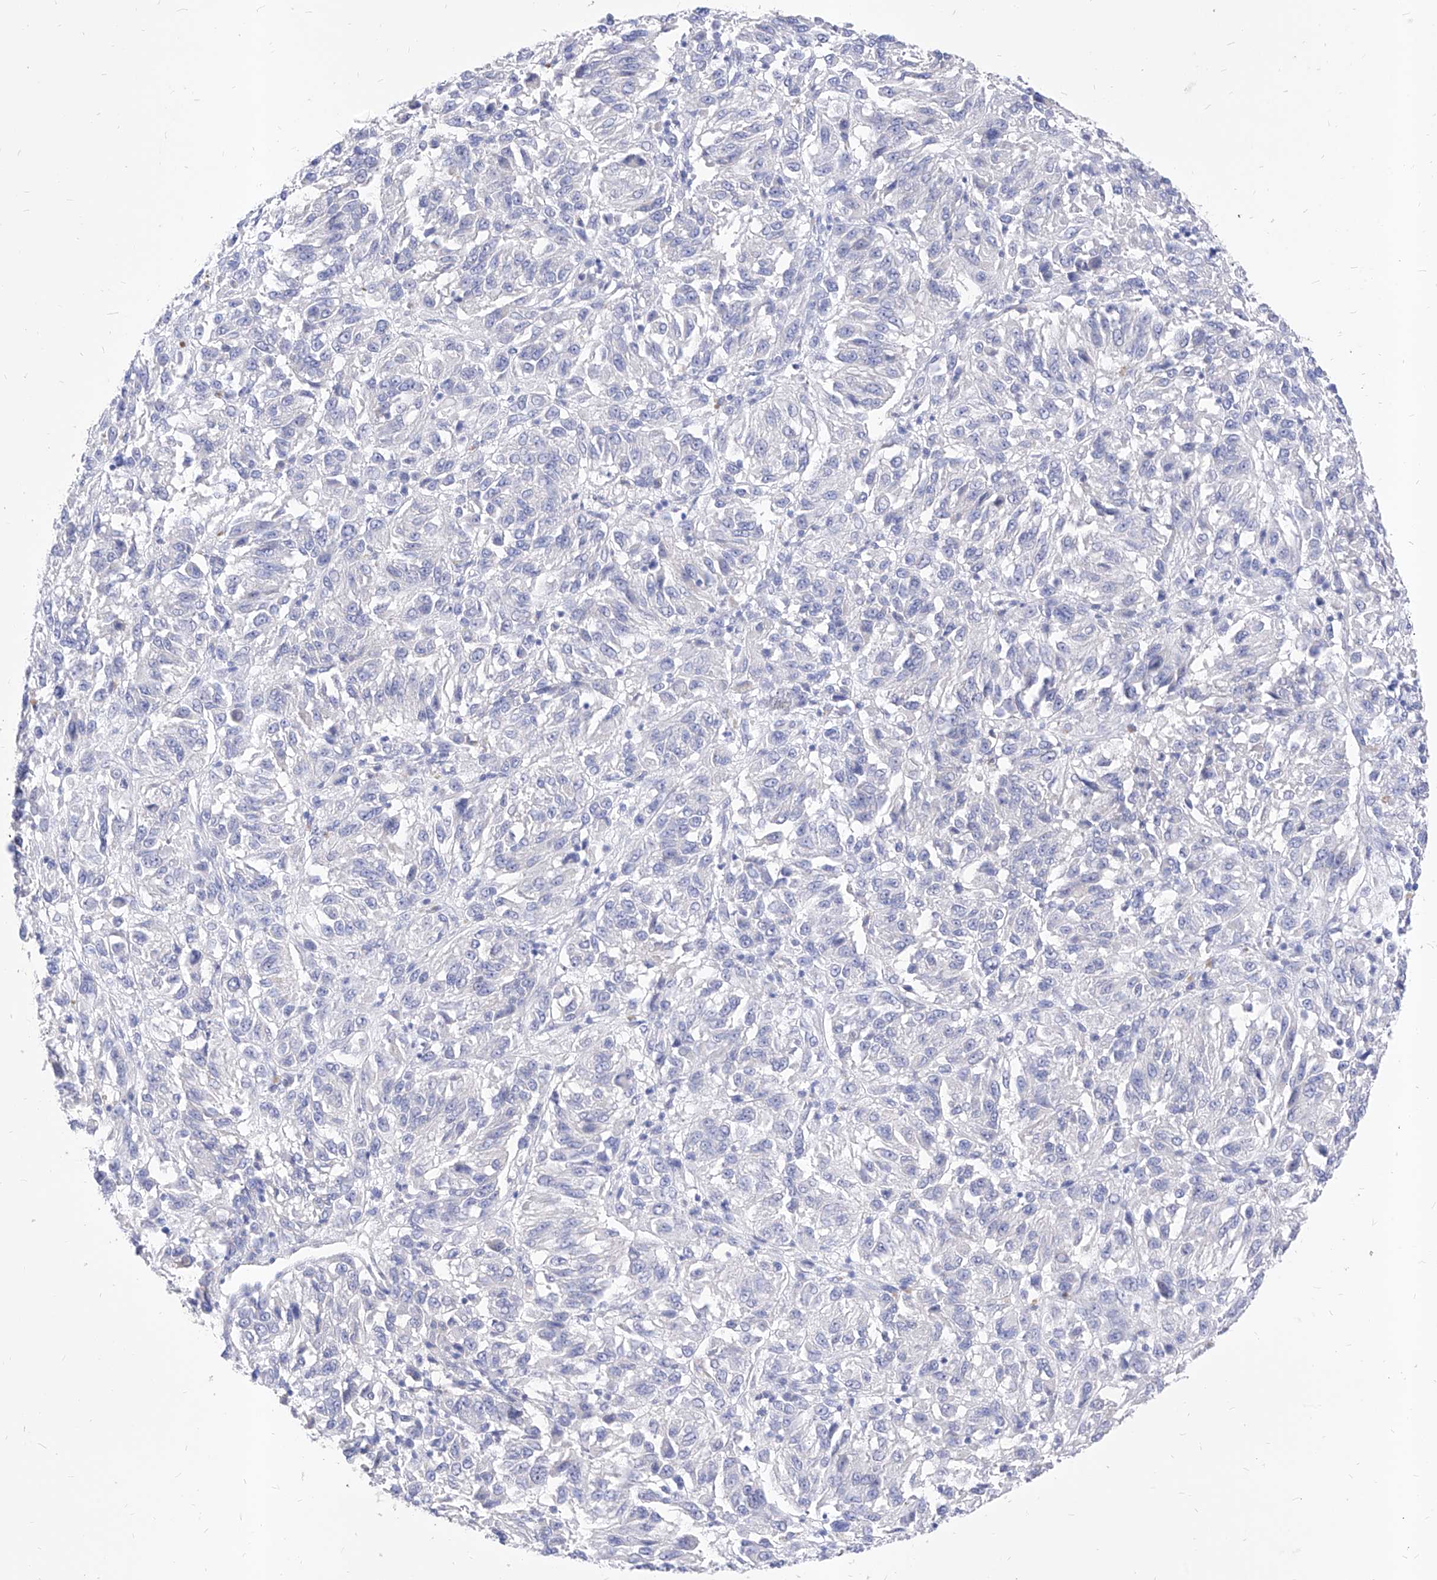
{"staining": {"intensity": "negative", "quantity": "none", "location": "none"}, "tissue": "melanoma", "cell_type": "Tumor cells", "image_type": "cancer", "snomed": [{"axis": "morphology", "description": "Malignant melanoma, Metastatic site"}, {"axis": "topography", "description": "Lung"}], "caption": "Tumor cells show no significant protein positivity in malignant melanoma (metastatic site).", "gene": "VAX1", "patient": {"sex": "male", "age": 64}}